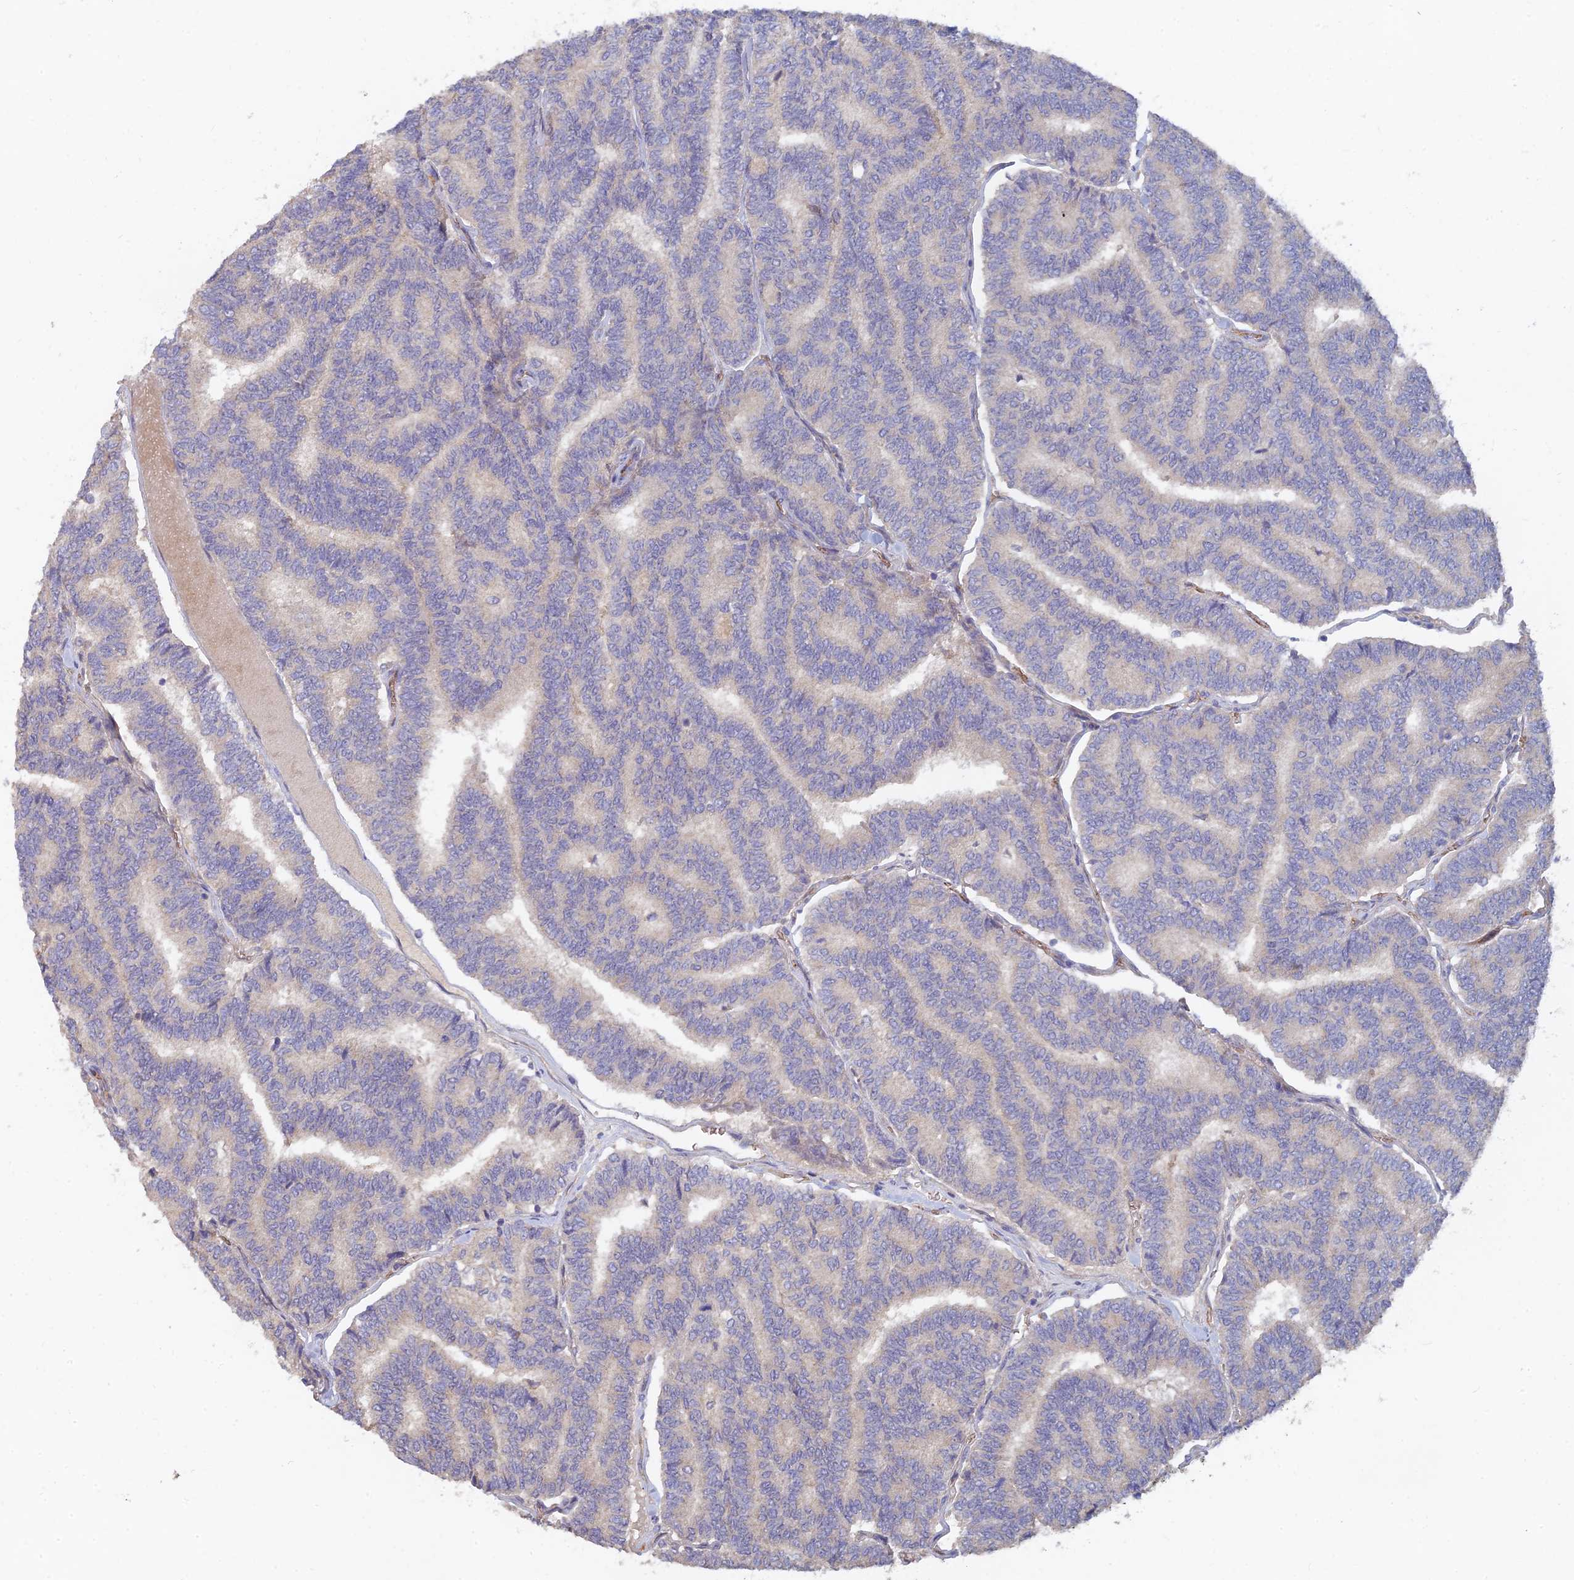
{"staining": {"intensity": "negative", "quantity": "none", "location": "none"}, "tissue": "thyroid cancer", "cell_type": "Tumor cells", "image_type": "cancer", "snomed": [{"axis": "morphology", "description": "Papillary adenocarcinoma, NOS"}, {"axis": "topography", "description": "Thyroid gland"}], "caption": "Immunohistochemical staining of papillary adenocarcinoma (thyroid) displays no significant staining in tumor cells.", "gene": "ARRDC1", "patient": {"sex": "female", "age": 35}}